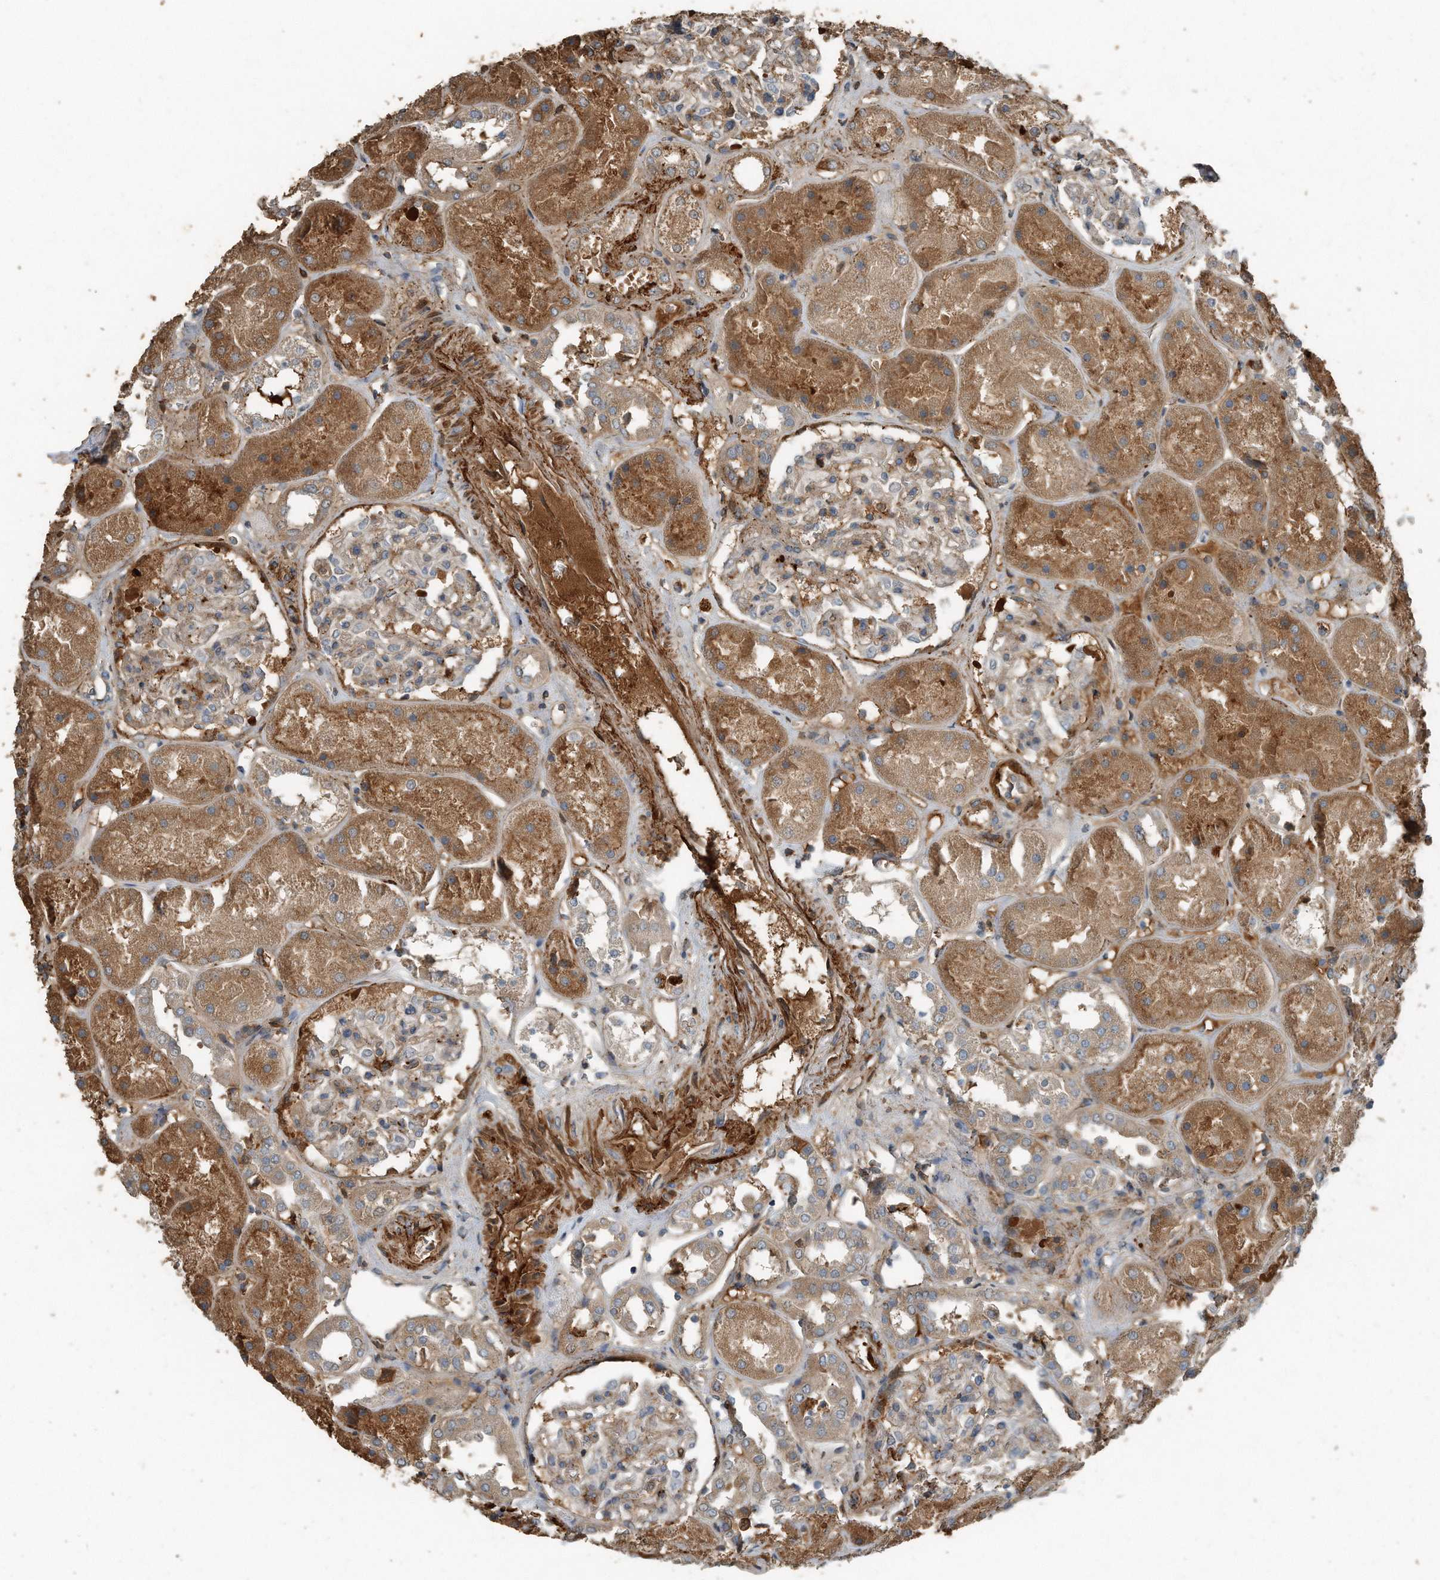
{"staining": {"intensity": "moderate", "quantity": "<25%", "location": "cytoplasmic/membranous"}, "tissue": "kidney", "cell_type": "Cells in glomeruli", "image_type": "normal", "snomed": [{"axis": "morphology", "description": "Normal tissue, NOS"}, {"axis": "topography", "description": "Kidney"}], "caption": "Immunohistochemistry of benign kidney shows low levels of moderate cytoplasmic/membranous positivity in approximately <25% of cells in glomeruli. (DAB = brown stain, brightfield microscopy at high magnification).", "gene": "C9", "patient": {"sex": "male", "age": 70}}